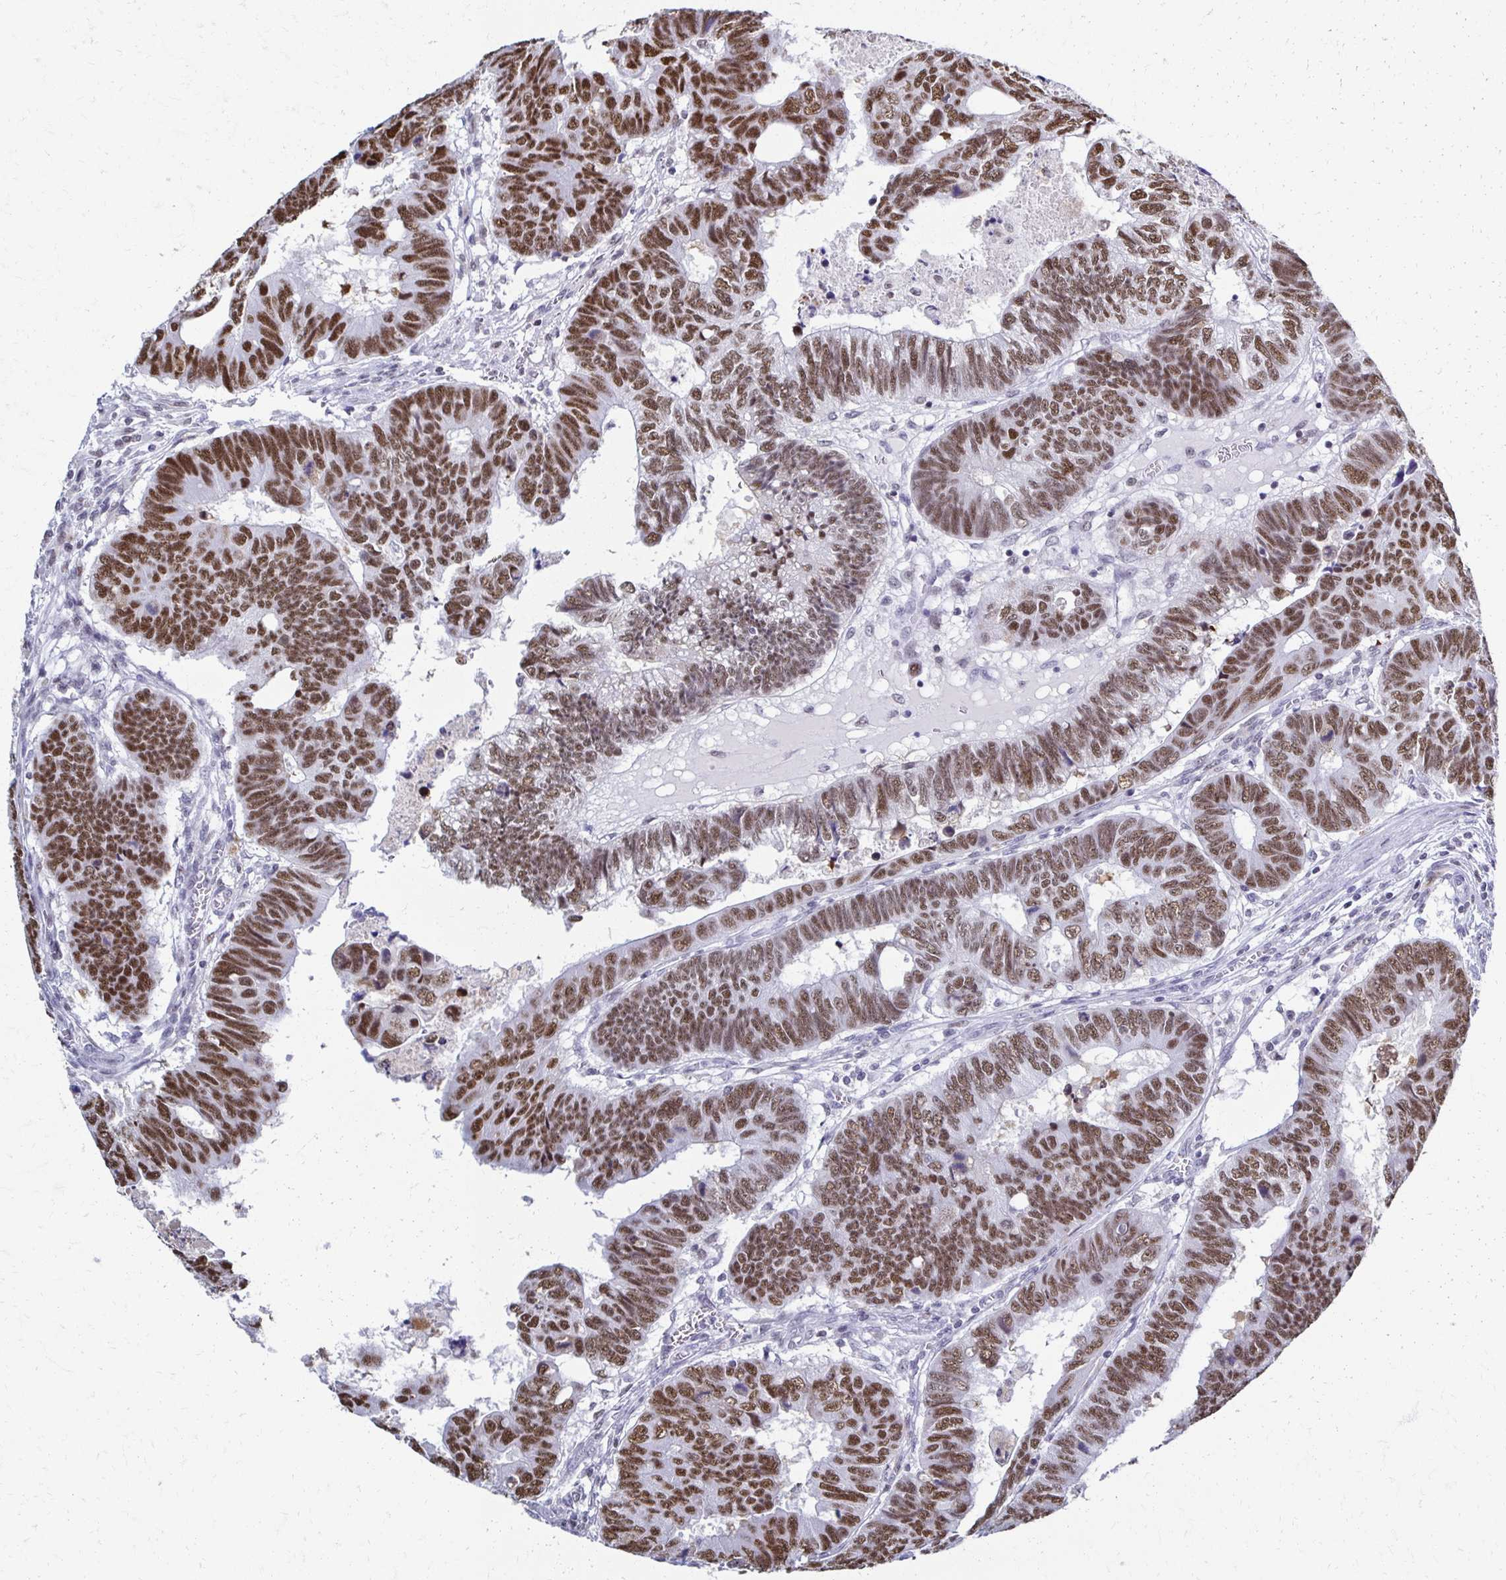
{"staining": {"intensity": "moderate", "quantity": ">75%", "location": "nuclear"}, "tissue": "colorectal cancer", "cell_type": "Tumor cells", "image_type": "cancer", "snomed": [{"axis": "morphology", "description": "Adenocarcinoma, NOS"}, {"axis": "topography", "description": "Colon"}], "caption": "A medium amount of moderate nuclear expression is appreciated in approximately >75% of tumor cells in colorectal adenocarcinoma tissue.", "gene": "IRF7", "patient": {"sex": "male", "age": 62}}